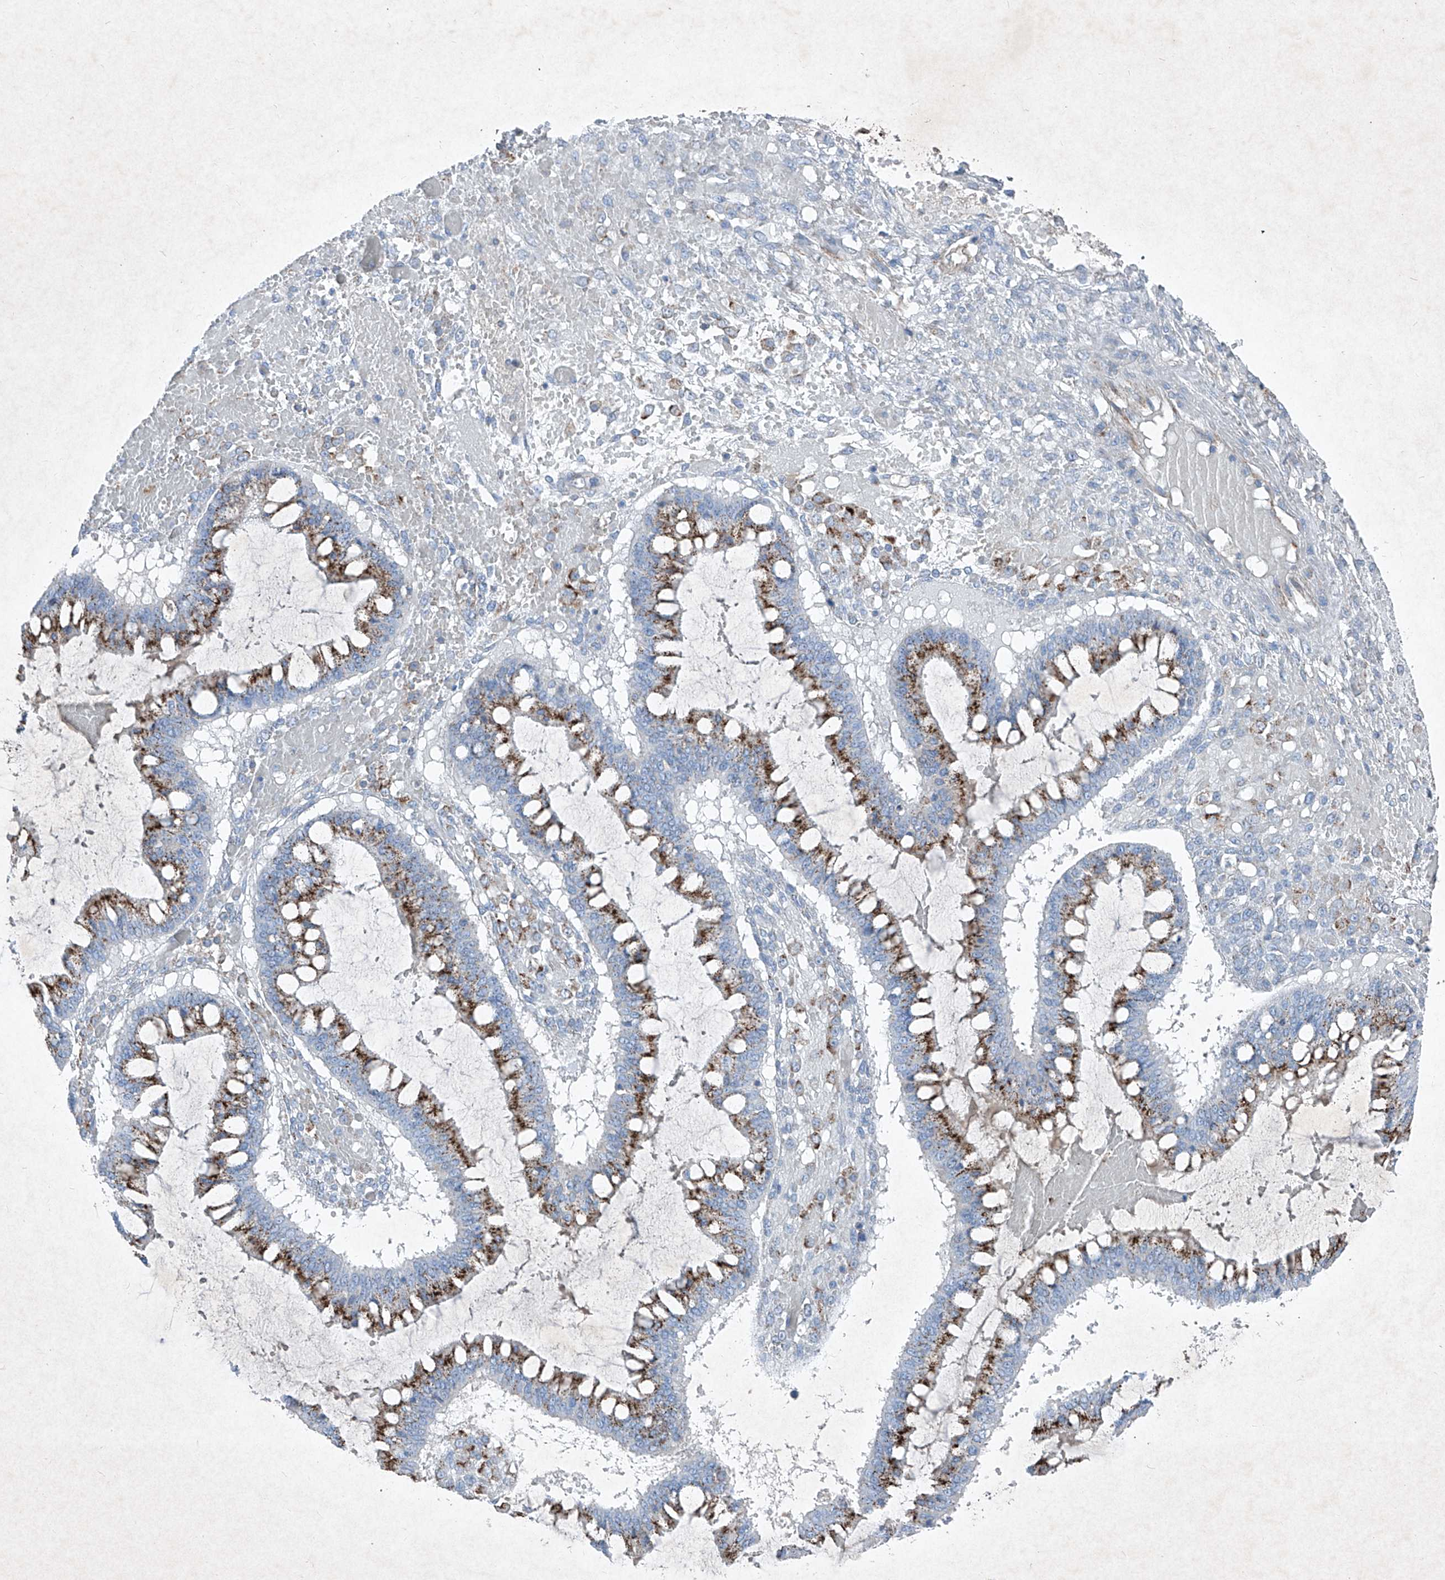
{"staining": {"intensity": "strong", "quantity": "25%-75%", "location": "cytoplasmic/membranous"}, "tissue": "ovarian cancer", "cell_type": "Tumor cells", "image_type": "cancer", "snomed": [{"axis": "morphology", "description": "Cystadenocarcinoma, mucinous, NOS"}, {"axis": "topography", "description": "Ovary"}], "caption": "The photomicrograph exhibits a brown stain indicating the presence of a protein in the cytoplasmic/membranous of tumor cells in ovarian cancer.", "gene": "ABCD3", "patient": {"sex": "female", "age": 73}}